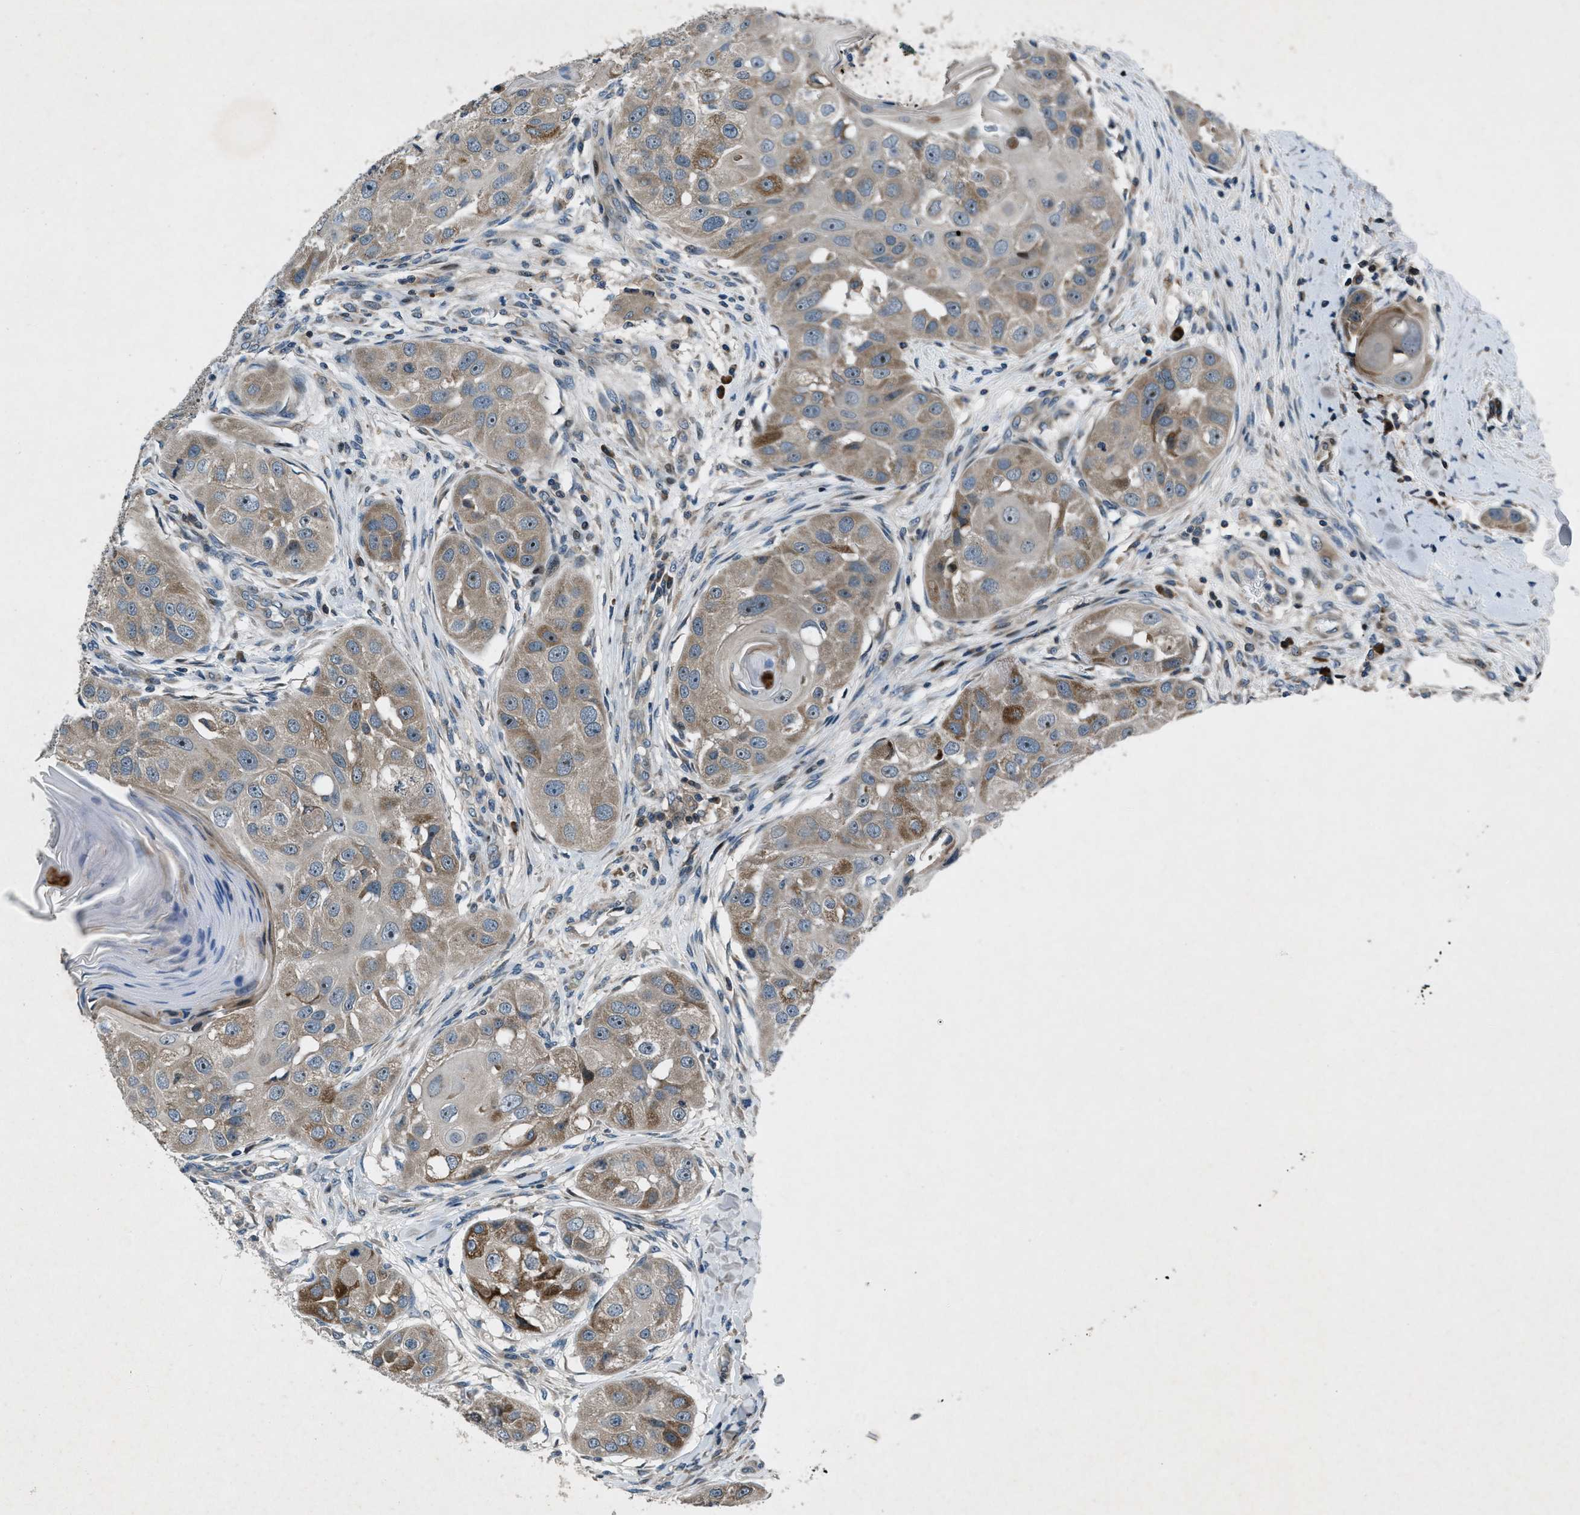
{"staining": {"intensity": "moderate", "quantity": "<25%", "location": "cytoplasmic/membranous"}, "tissue": "head and neck cancer", "cell_type": "Tumor cells", "image_type": "cancer", "snomed": [{"axis": "morphology", "description": "Normal tissue, NOS"}, {"axis": "morphology", "description": "Squamous cell carcinoma, NOS"}, {"axis": "topography", "description": "Skeletal muscle"}, {"axis": "topography", "description": "Head-Neck"}], "caption": "IHC histopathology image of neoplastic tissue: human head and neck cancer (squamous cell carcinoma) stained using immunohistochemistry exhibits low levels of moderate protein expression localized specifically in the cytoplasmic/membranous of tumor cells, appearing as a cytoplasmic/membranous brown color.", "gene": "CLEC2D", "patient": {"sex": "male", "age": 51}}